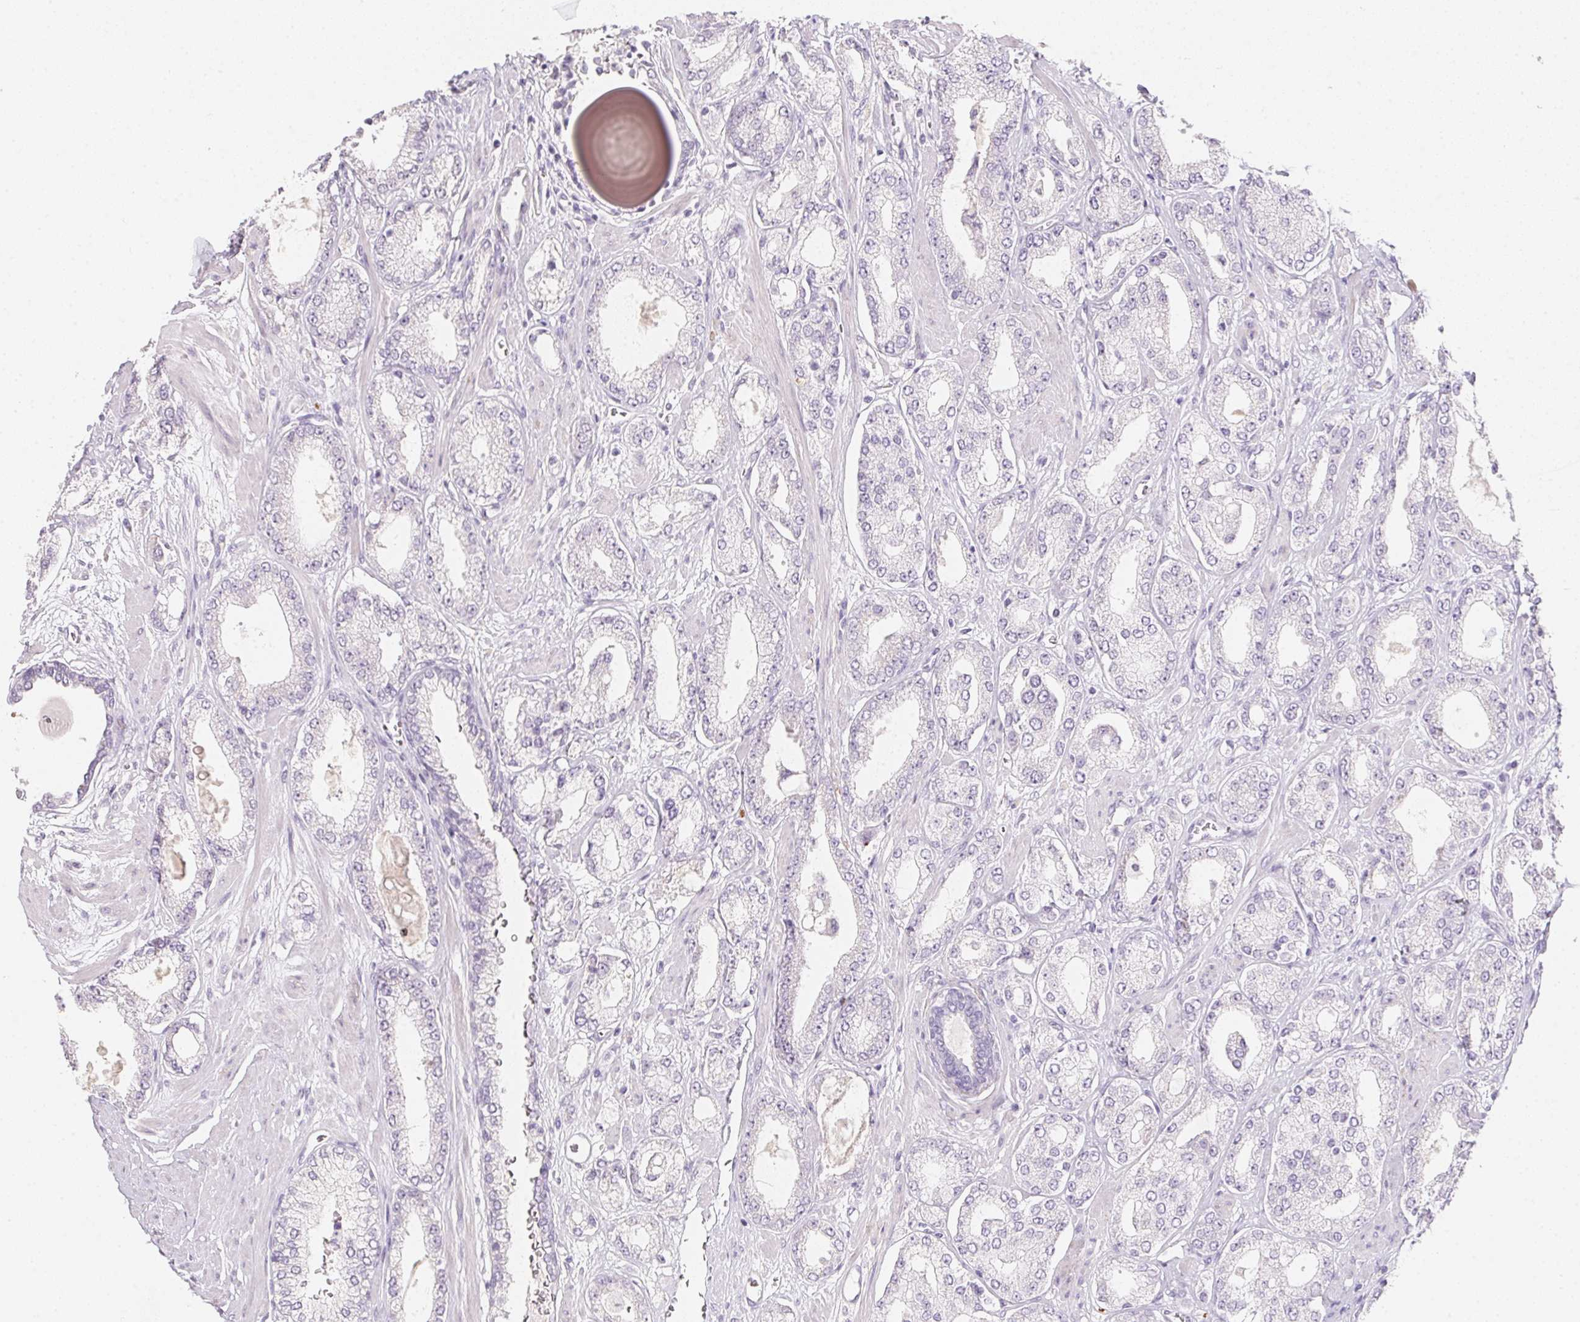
{"staining": {"intensity": "negative", "quantity": "none", "location": "none"}, "tissue": "prostate cancer", "cell_type": "Tumor cells", "image_type": "cancer", "snomed": [{"axis": "morphology", "description": "Adenocarcinoma, High grade"}, {"axis": "topography", "description": "Prostate"}], "caption": "Micrograph shows no protein staining in tumor cells of prostate cancer (high-grade adenocarcinoma) tissue.", "gene": "MYL4", "patient": {"sex": "male", "age": 64}}